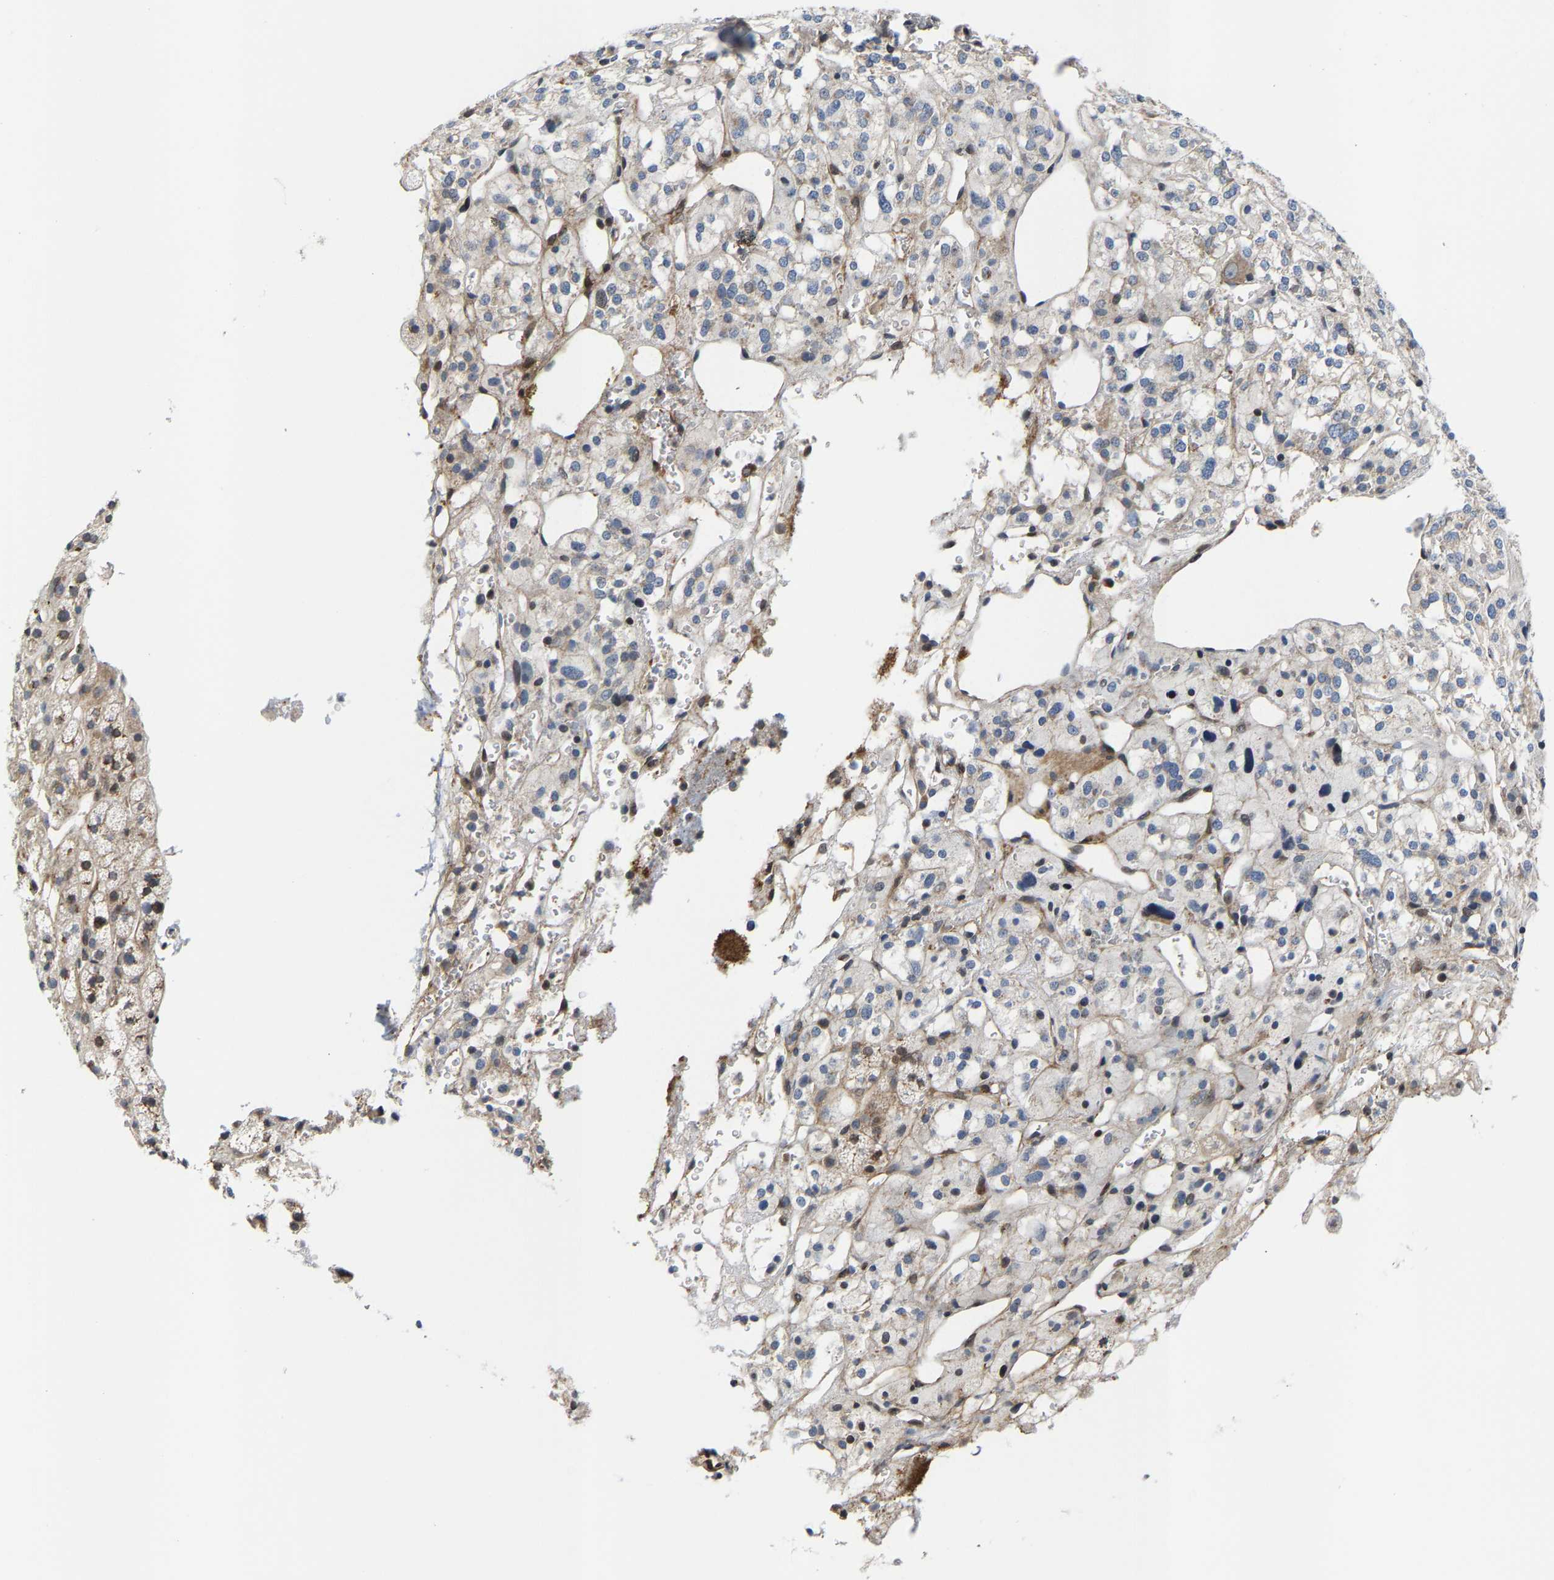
{"staining": {"intensity": "moderate", "quantity": "25%-75%", "location": "cytoplasmic/membranous"}, "tissue": "adrenal gland", "cell_type": "Glandular cells", "image_type": "normal", "snomed": [{"axis": "morphology", "description": "Normal tissue, NOS"}, {"axis": "topography", "description": "Adrenal gland"}], "caption": "Protein staining displays moderate cytoplasmic/membranous positivity in about 25%-75% of glandular cells in unremarkable adrenal gland. (brown staining indicates protein expression, while blue staining denotes nuclei).", "gene": "TGFB1I1", "patient": {"sex": "male", "age": 56}}